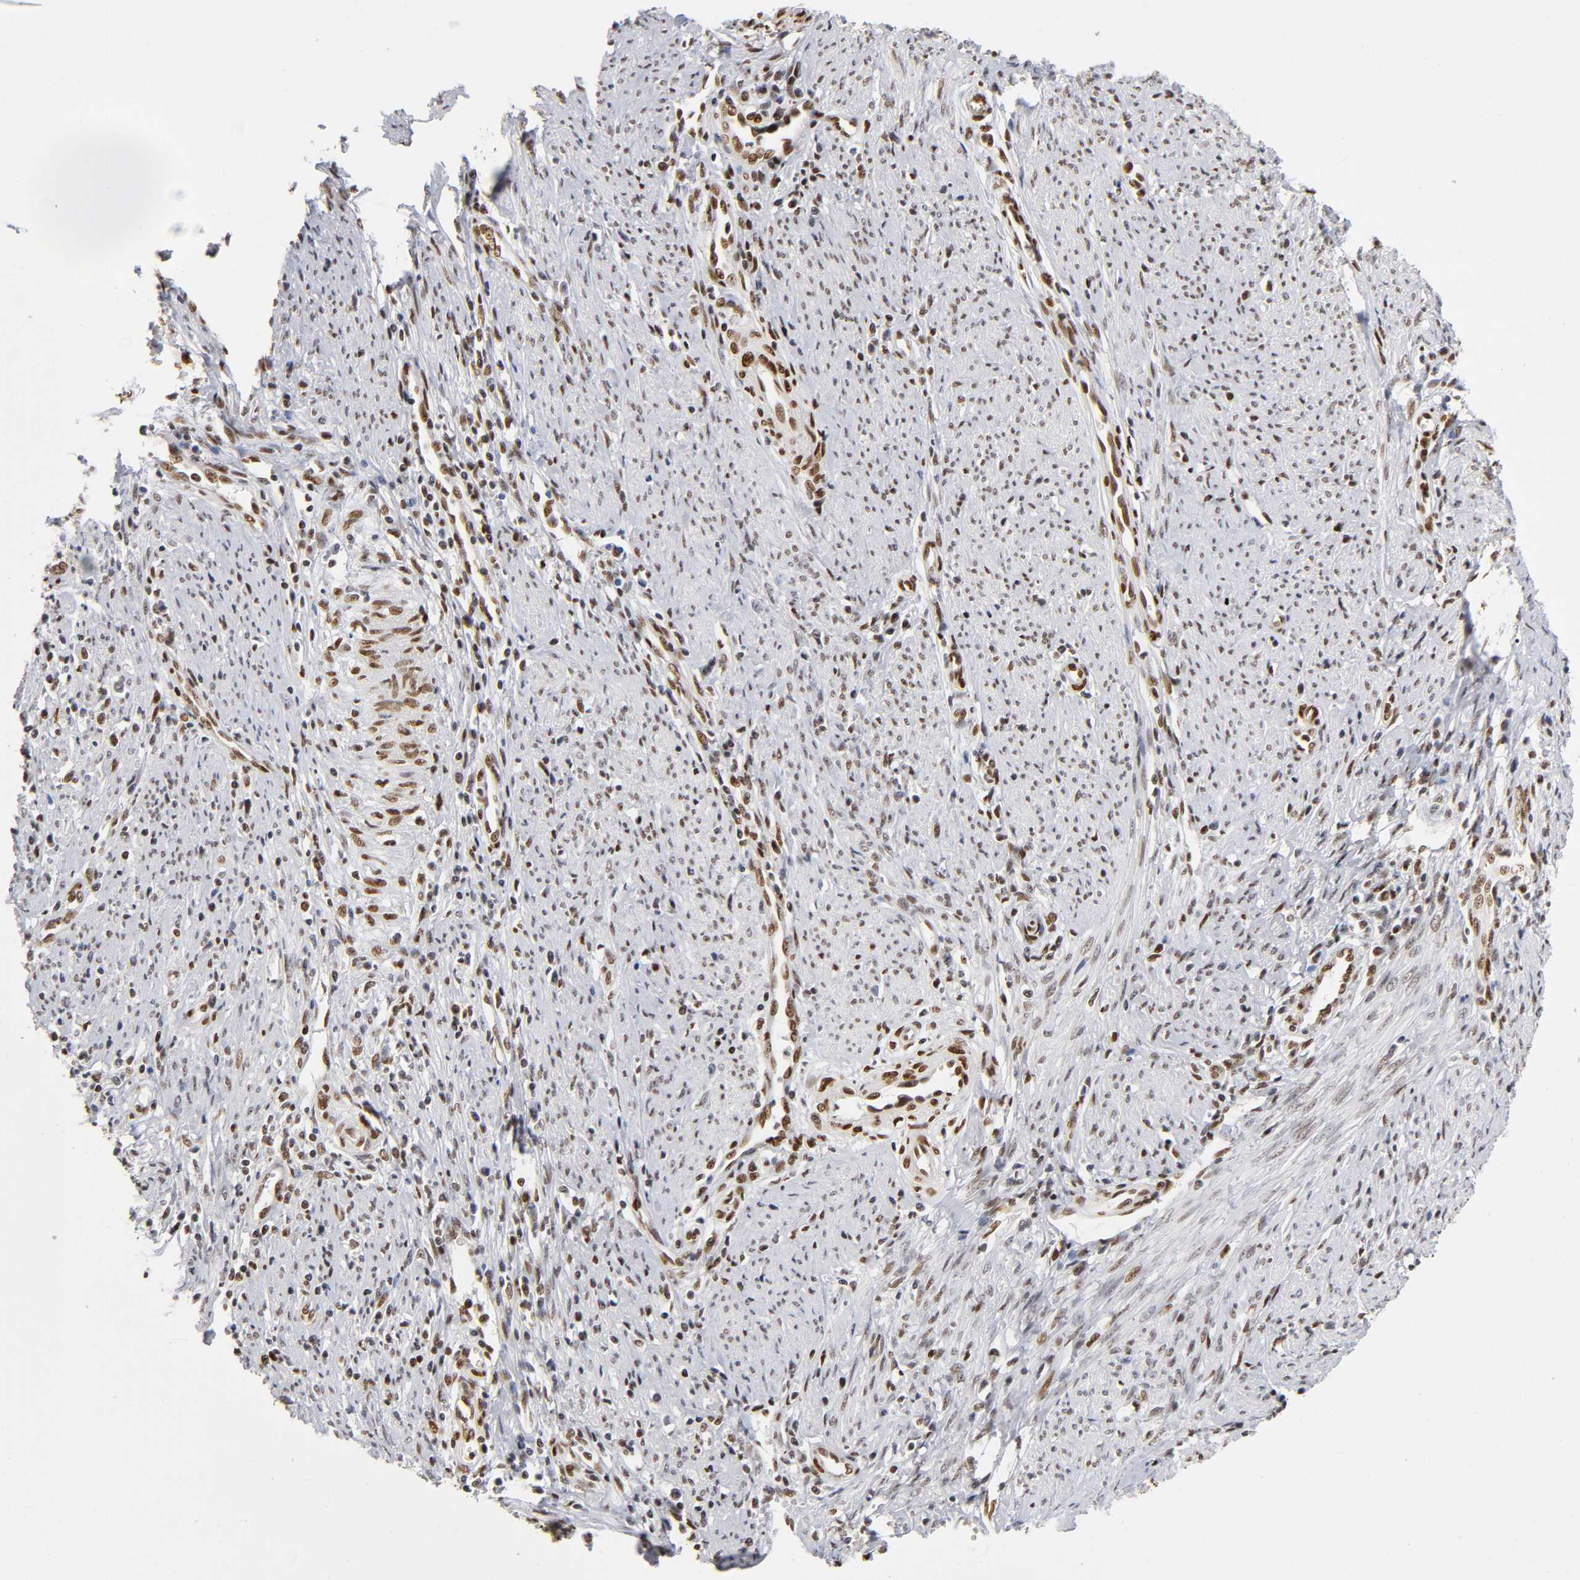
{"staining": {"intensity": "strong", "quantity": ">75%", "location": "nuclear"}, "tissue": "cervical cancer", "cell_type": "Tumor cells", "image_type": "cancer", "snomed": [{"axis": "morphology", "description": "Adenocarcinoma, NOS"}, {"axis": "topography", "description": "Cervix"}], "caption": "Protein staining demonstrates strong nuclear positivity in about >75% of tumor cells in cervical cancer (adenocarcinoma).", "gene": "NR3C1", "patient": {"sex": "female", "age": 36}}